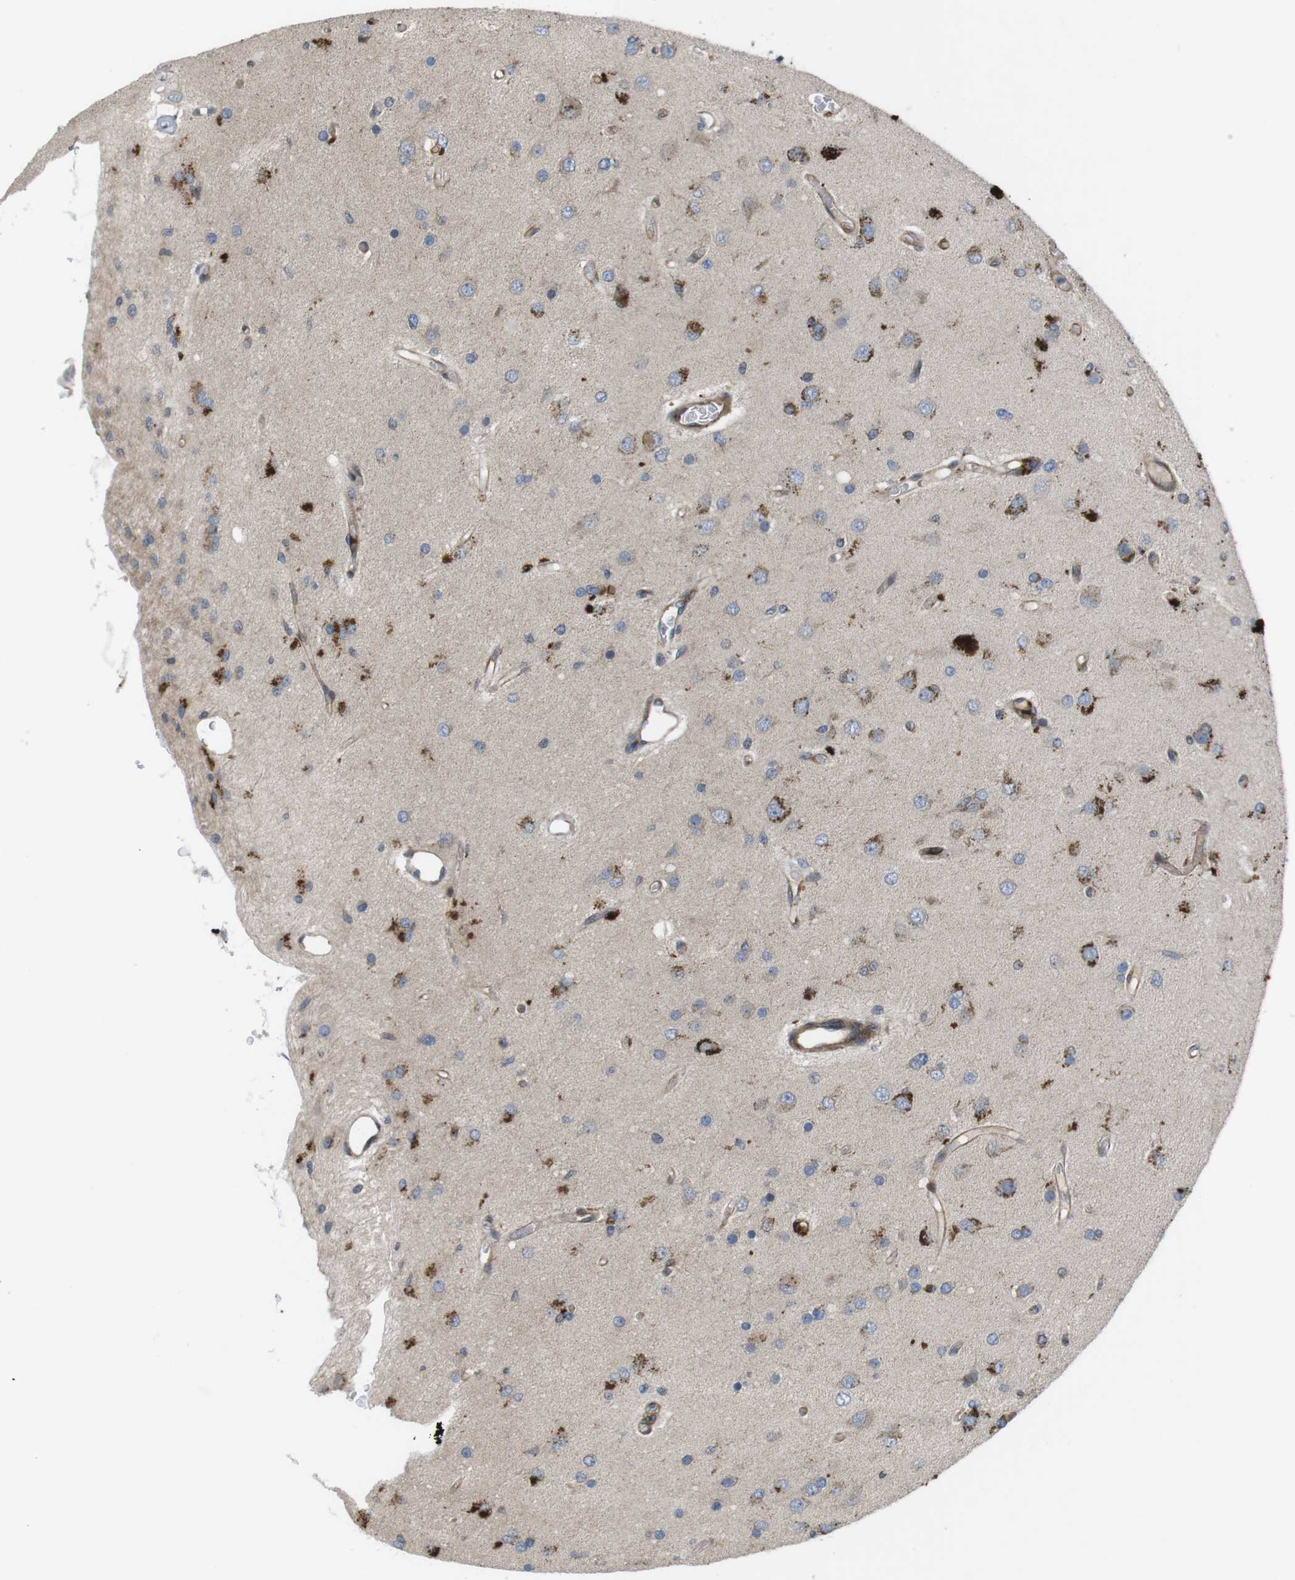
{"staining": {"intensity": "moderate", "quantity": ">75%", "location": "cytoplasmic/membranous"}, "tissue": "glioma", "cell_type": "Tumor cells", "image_type": "cancer", "snomed": [{"axis": "morphology", "description": "Normal tissue, NOS"}, {"axis": "morphology", "description": "Glioma, malignant, High grade"}, {"axis": "topography", "description": "Cerebral cortex"}], "caption": "Immunohistochemical staining of glioma exhibits moderate cytoplasmic/membranous protein positivity in approximately >75% of tumor cells.", "gene": "KANK2", "patient": {"sex": "male", "age": 77}}